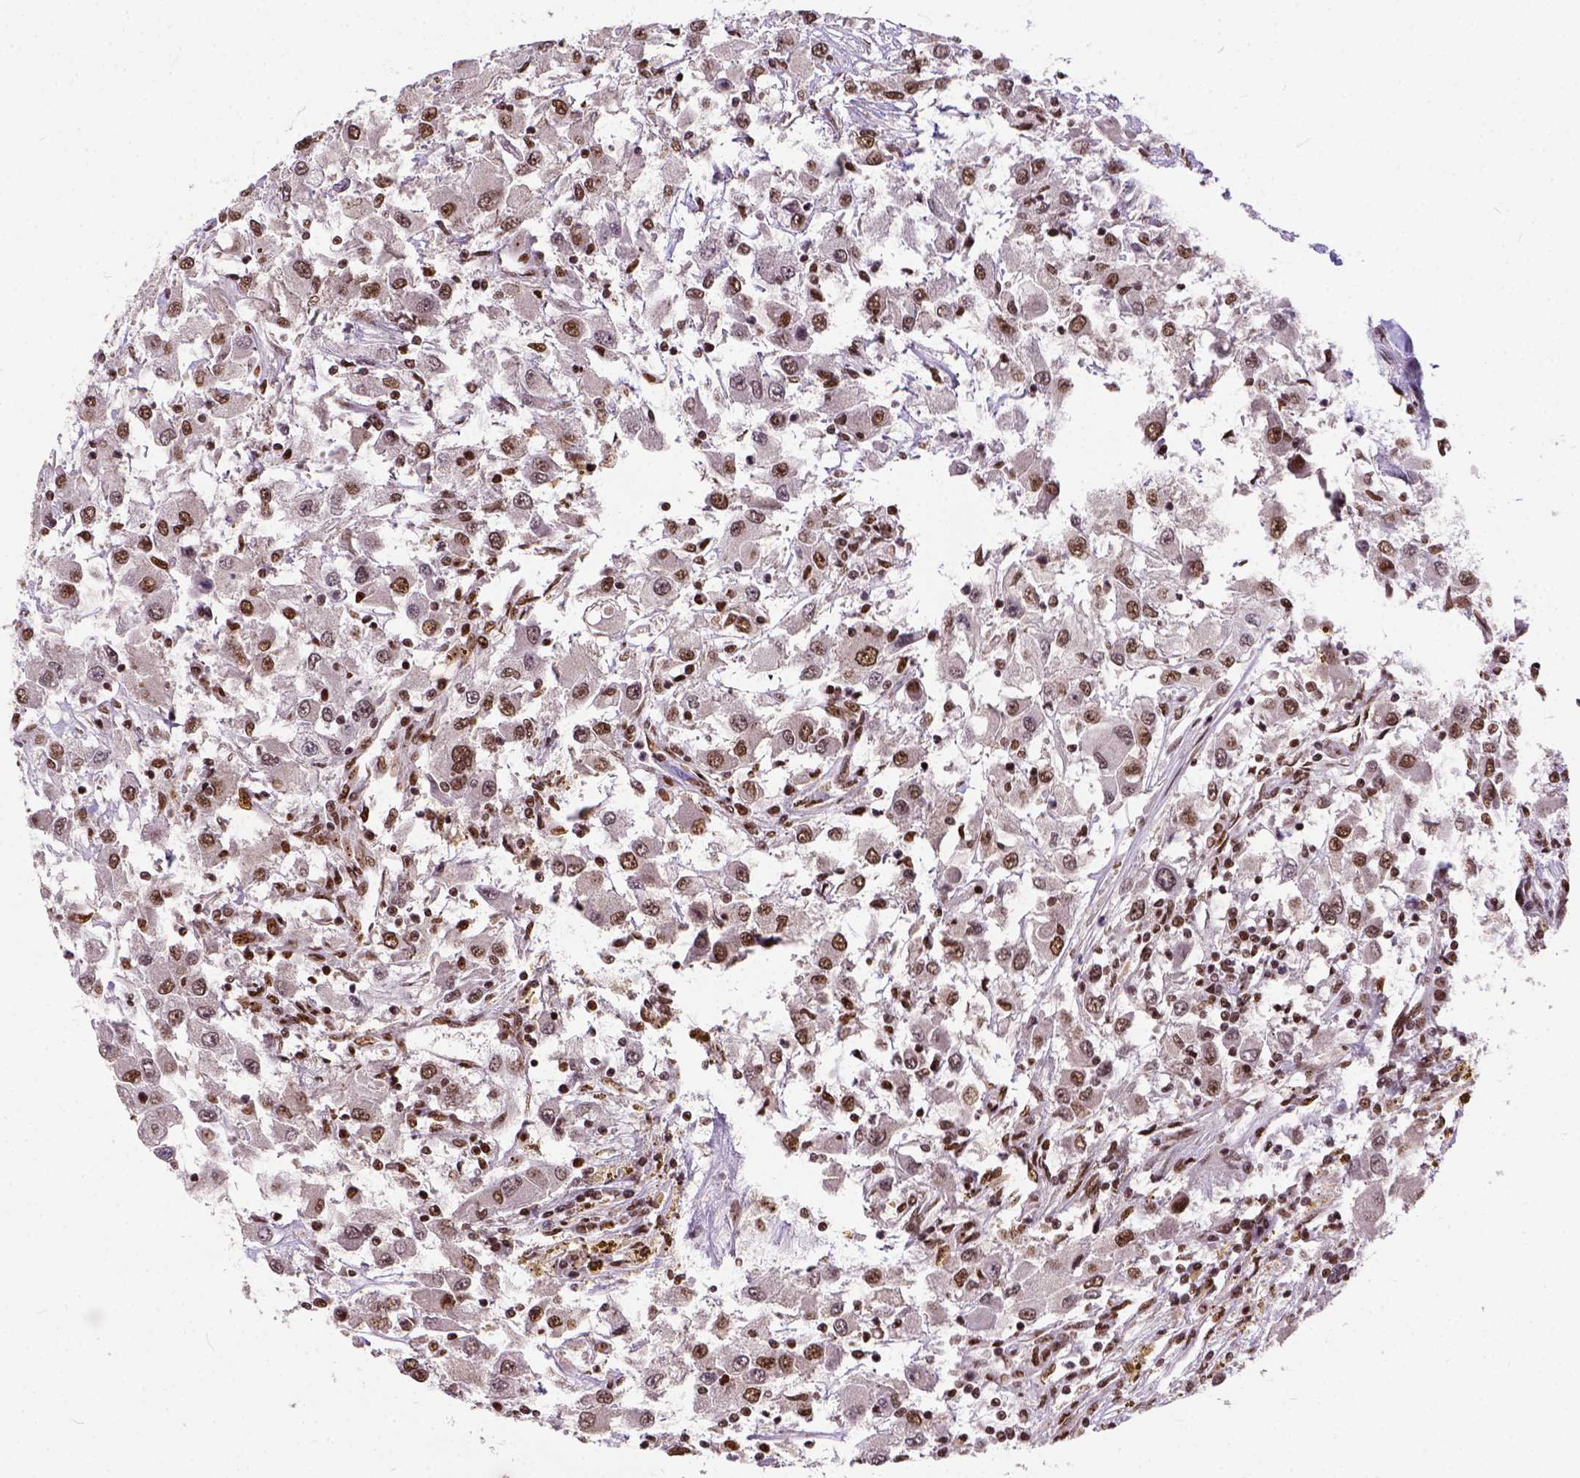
{"staining": {"intensity": "moderate", "quantity": ">75%", "location": "nuclear"}, "tissue": "renal cancer", "cell_type": "Tumor cells", "image_type": "cancer", "snomed": [{"axis": "morphology", "description": "Adenocarcinoma, NOS"}, {"axis": "topography", "description": "Kidney"}], "caption": "A histopathology image of human renal cancer stained for a protein reveals moderate nuclear brown staining in tumor cells. (DAB (3,3'-diaminobenzidine) = brown stain, brightfield microscopy at high magnification).", "gene": "NACC1", "patient": {"sex": "female", "age": 67}}